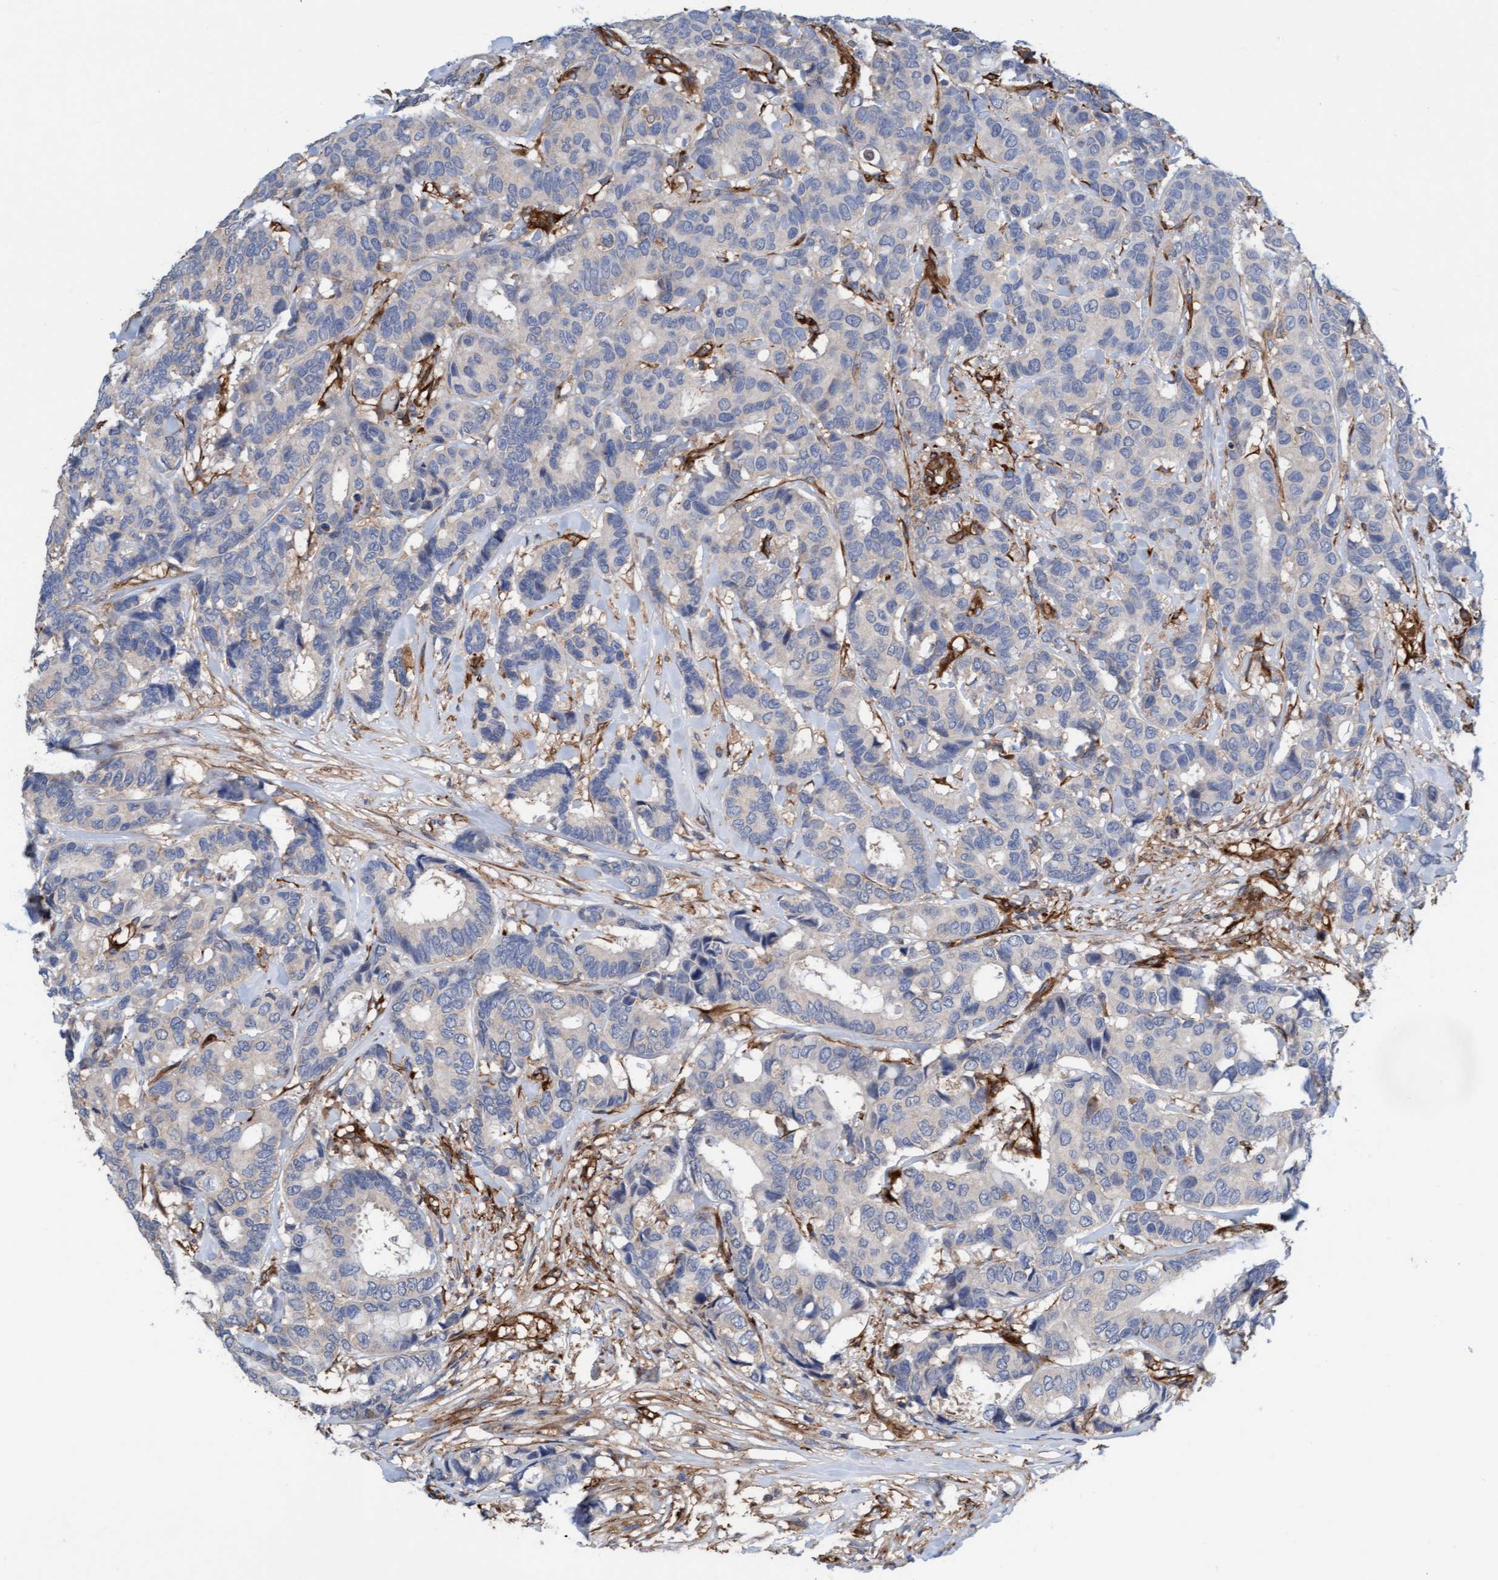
{"staining": {"intensity": "negative", "quantity": "none", "location": "none"}, "tissue": "breast cancer", "cell_type": "Tumor cells", "image_type": "cancer", "snomed": [{"axis": "morphology", "description": "Duct carcinoma"}, {"axis": "topography", "description": "Breast"}], "caption": "Breast invasive ductal carcinoma stained for a protein using immunohistochemistry displays no expression tumor cells.", "gene": "FMNL3", "patient": {"sex": "female", "age": 87}}